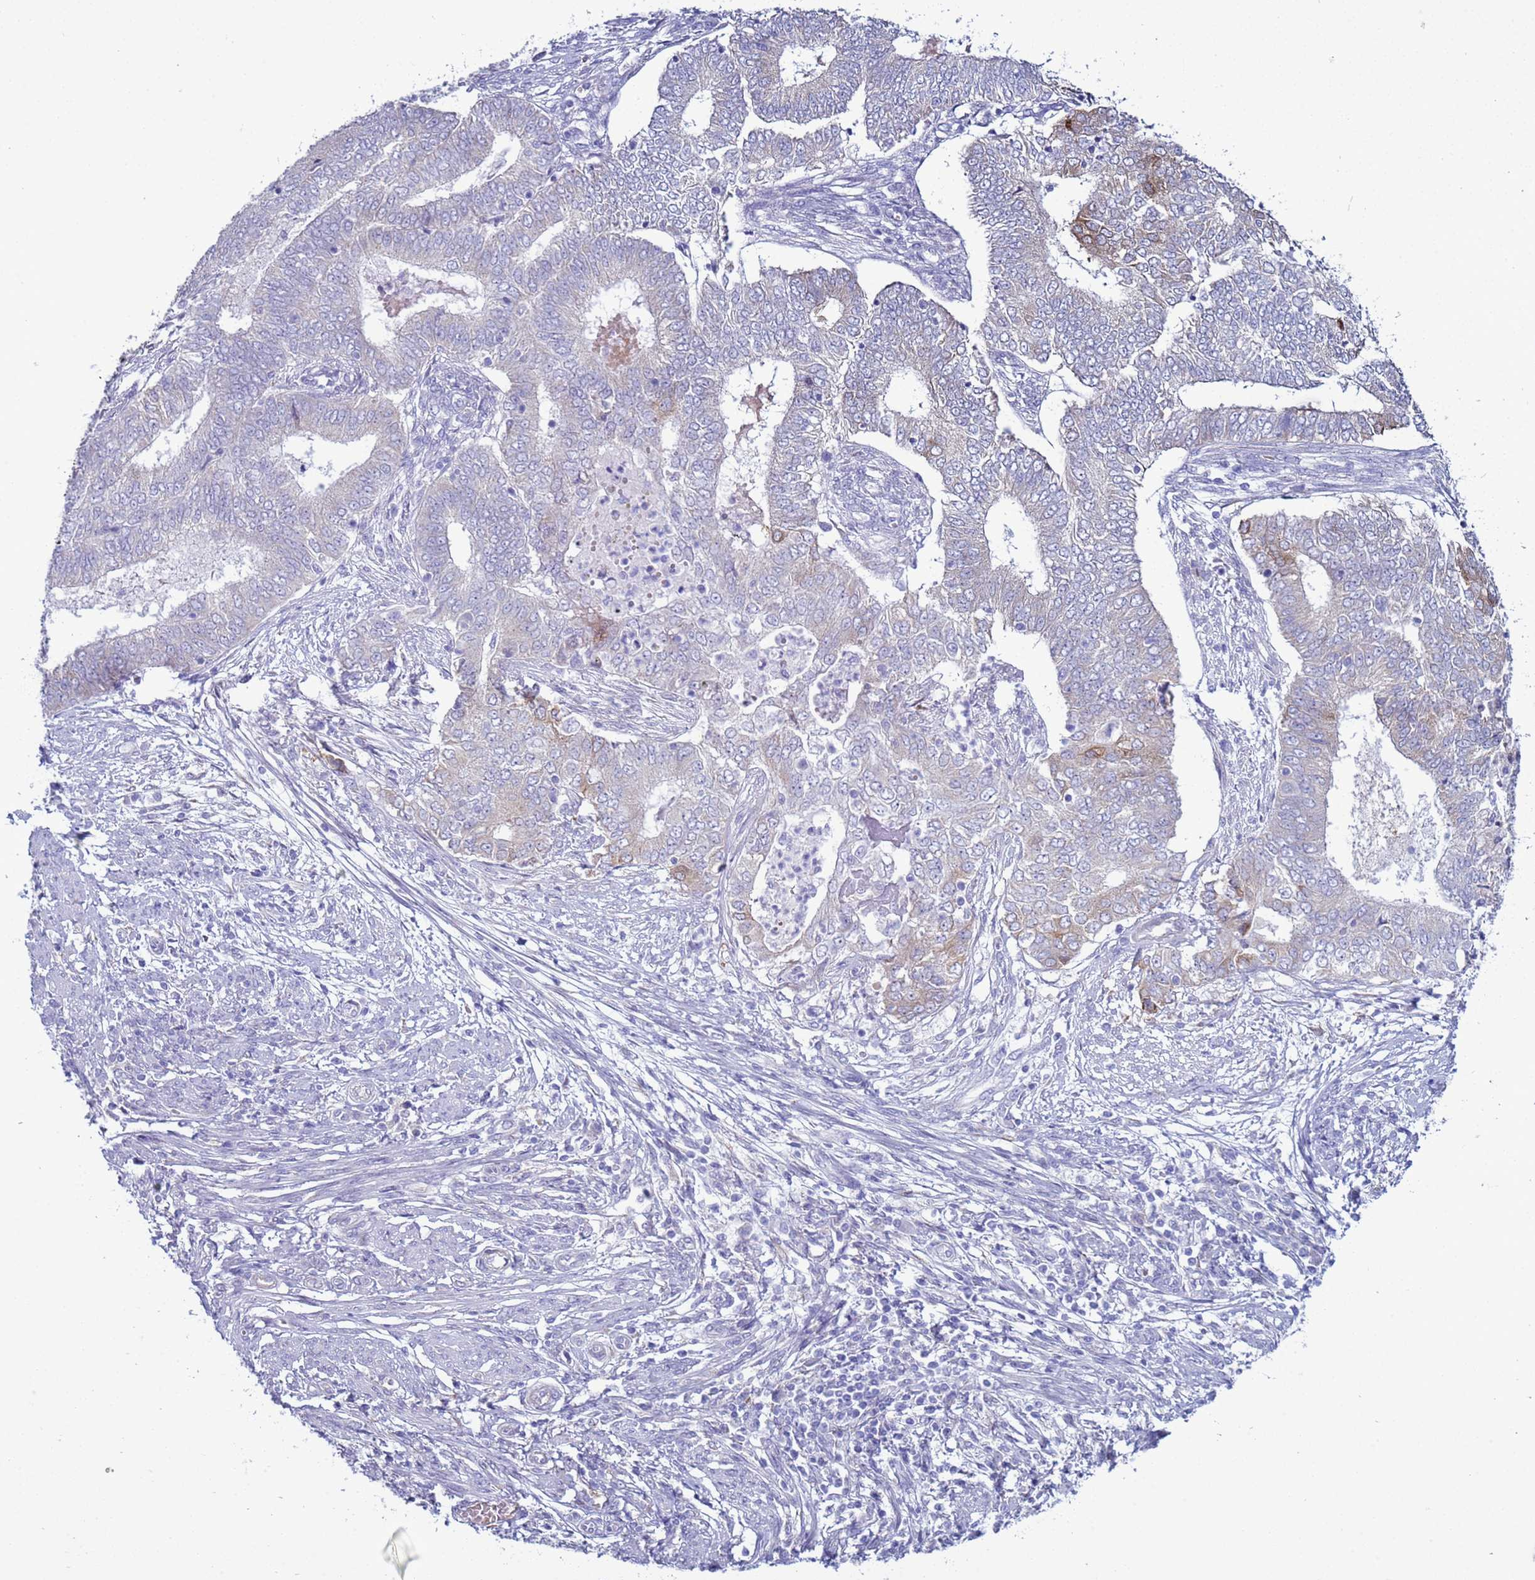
{"staining": {"intensity": "weak", "quantity": "<25%", "location": "cytoplasmic/membranous"}, "tissue": "endometrial cancer", "cell_type": "Tumor cells", "image_type": "cancer", "snomed": [{"axis": "morphology", "description": "Adenocarcinoma, NOS"}, {"axis": "topography", "description": "Endometrium"}], "caption": "DAB immunohistochemical staining of endometrial adenocarcinoma exhibits no significant positivity in tumor cells.", "gene": "ABHD17B", "patient": {"sex": "female", "age": 62}}